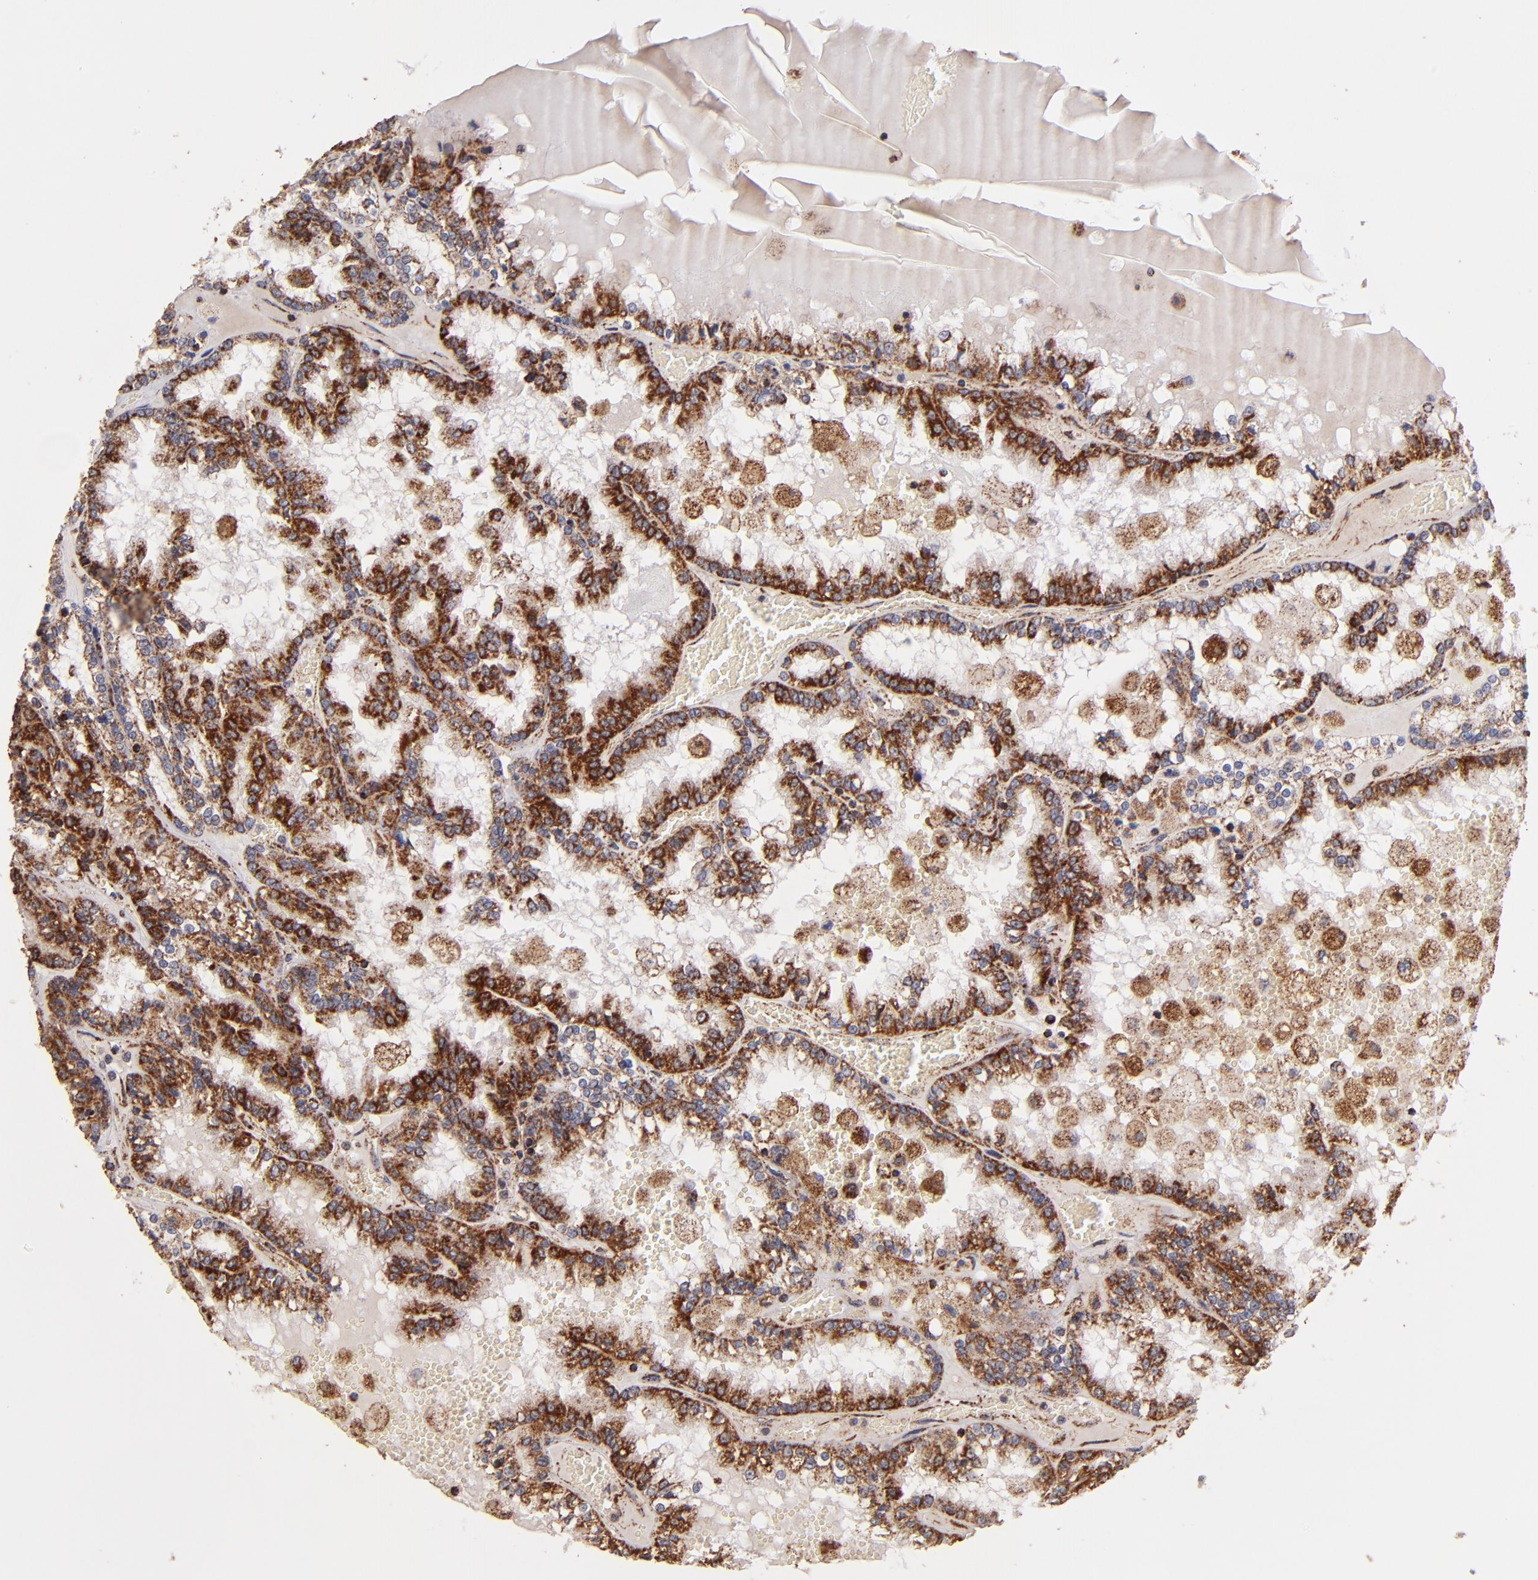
{"staining": {"intensity": "strong", "quantity": ">75%", "location": "cytoplasmic/membranous"}, "tissue": "renal cancer", "cell_type": "Tumor cells", "image_type": "cancer", "snomed": [{"axis": "morphology", "description": "Adenocarcinoma, NOS"}, {"axis": "topography", "description": "Kidney"}], "caption": "IHC (DAB) staining of renal cancer (adenocarcinoma) displays strong cytoplasmic/membranous protein positivity in about >75% of tumor cells.", "gene": "DLST", "patient": {"sex": "female", "age": 56}}